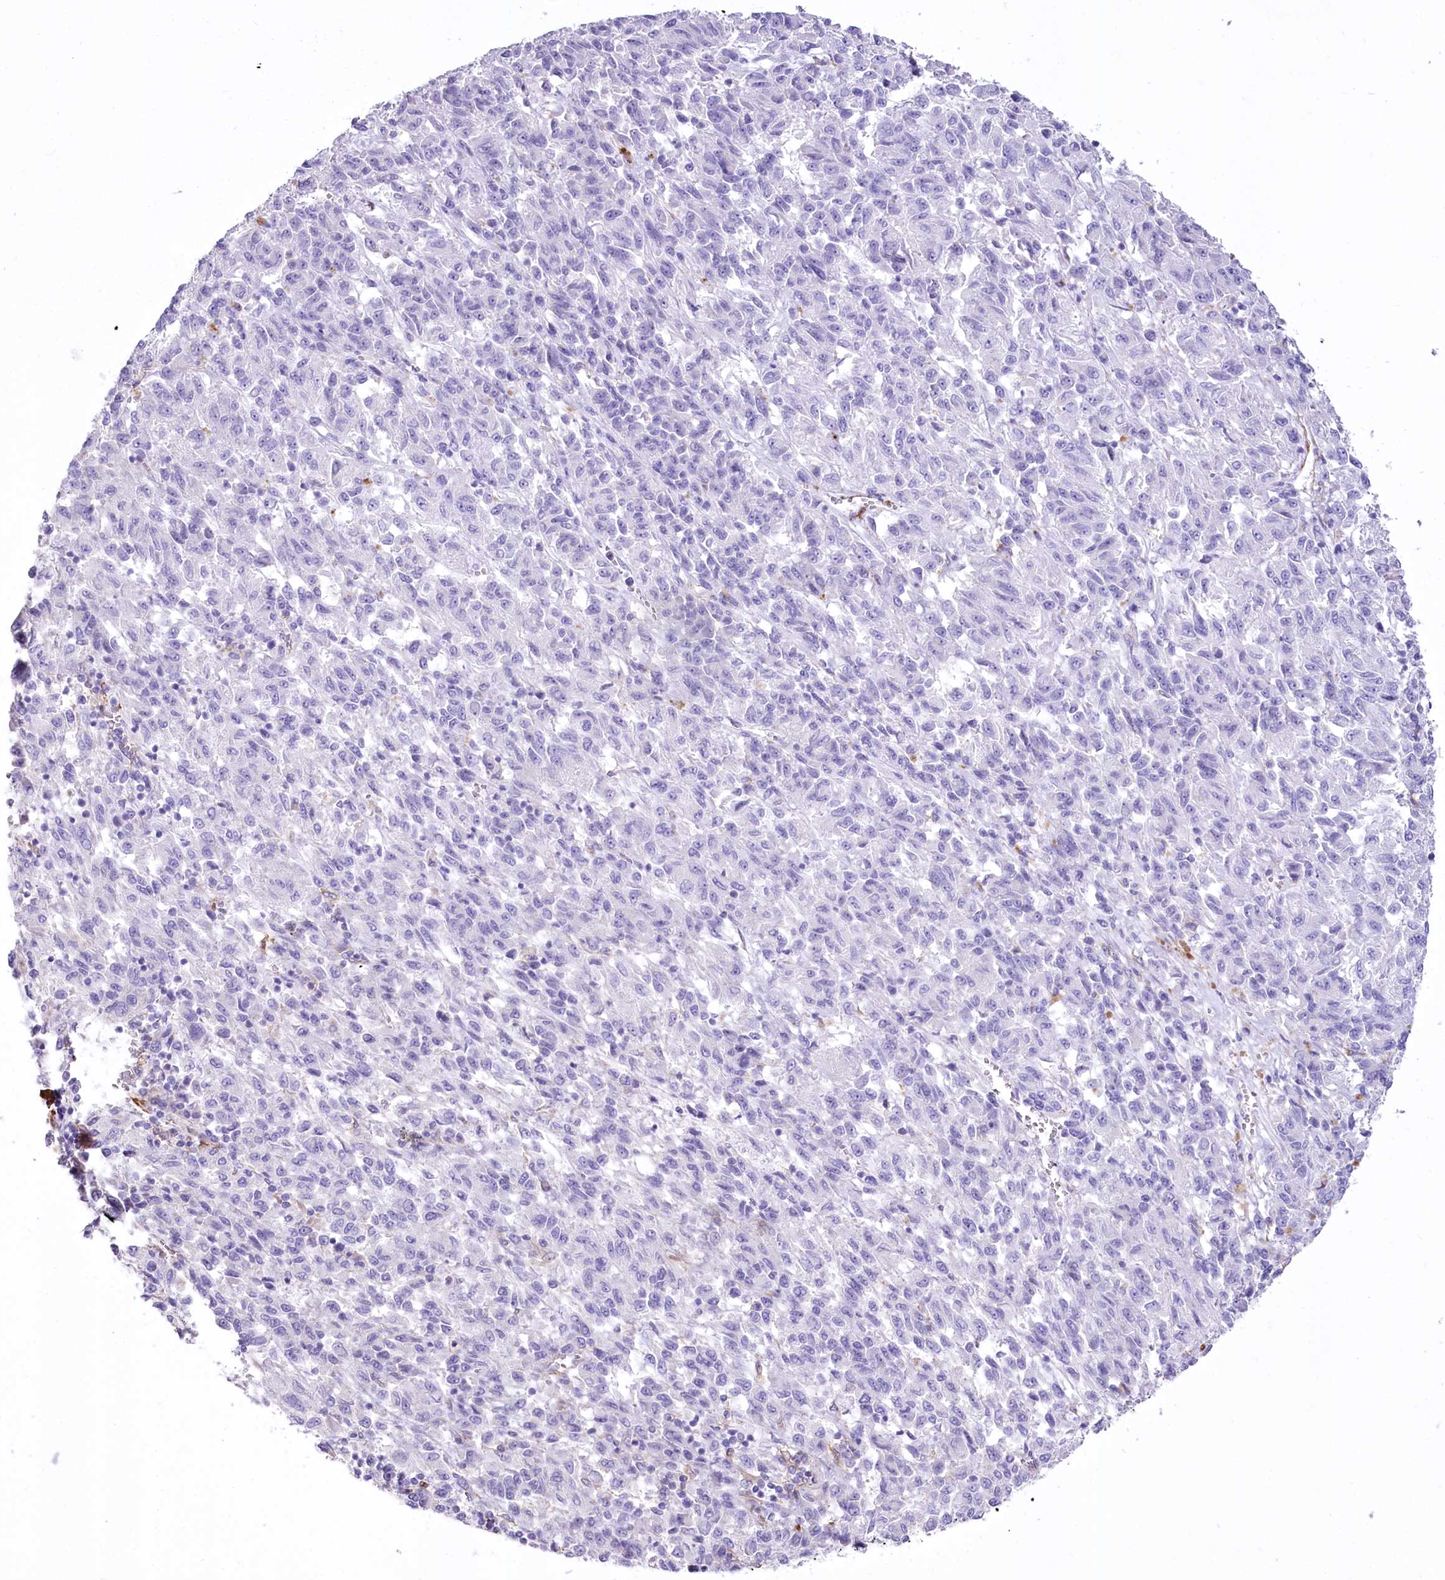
{"staining": {"intensity": "negative", "quantity": "none", "location": "none"}, "tissue": "melanoma", "cell_type": "Tumor cells", "image_type": "cancer", "snomed": [{"axis": "morphology", "description": "Malignant melanoma, Metastatic site"}, {"axis": "topography", "description": "Lung"}], "caption": "This is an immunohistochemistry (IHC) image of human malignant melanoma (metastatic site). There is no staining in tumor cells.", "gene": "SYNPO2", "patient": {"sex": "male", "age": 64}}